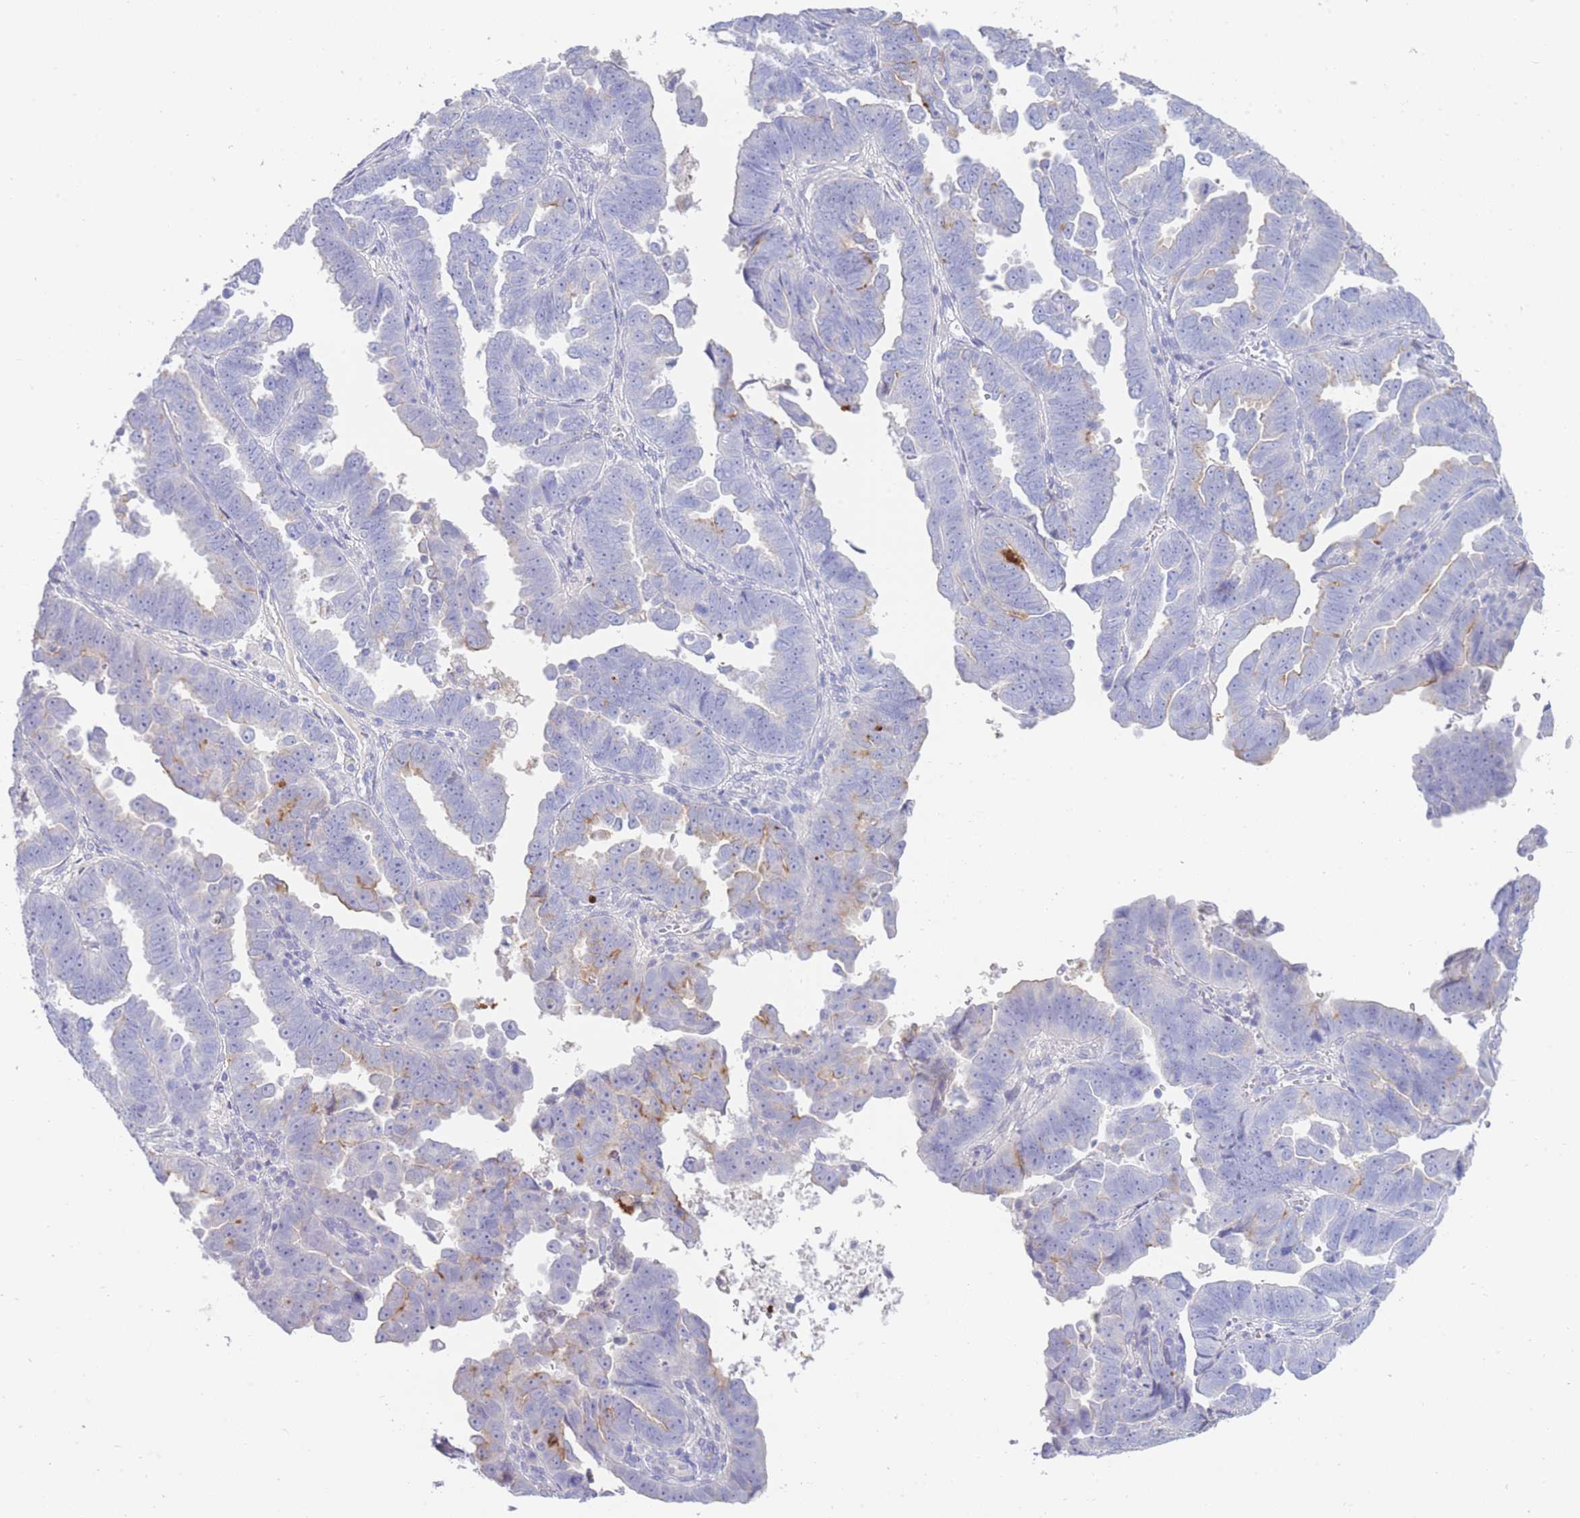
{"staining": {"intensity": "negative", "quantity": "none", "location": "none"}, "tissue": "endometrial cancer", "cell_type": "Tumor cells", "image_type": "cancer", "snomed": [{"axis": "morphology", "description": "Adenocarcinoma, NOS"}, {"axis": "topography", "description": "Endometrium"}], "caption": "Tumor cells show no significant protein positivity in endometrial adenocarcinoma.", "gene": "LRRC37A", "patient": {"sex": "female", "age": 75}}